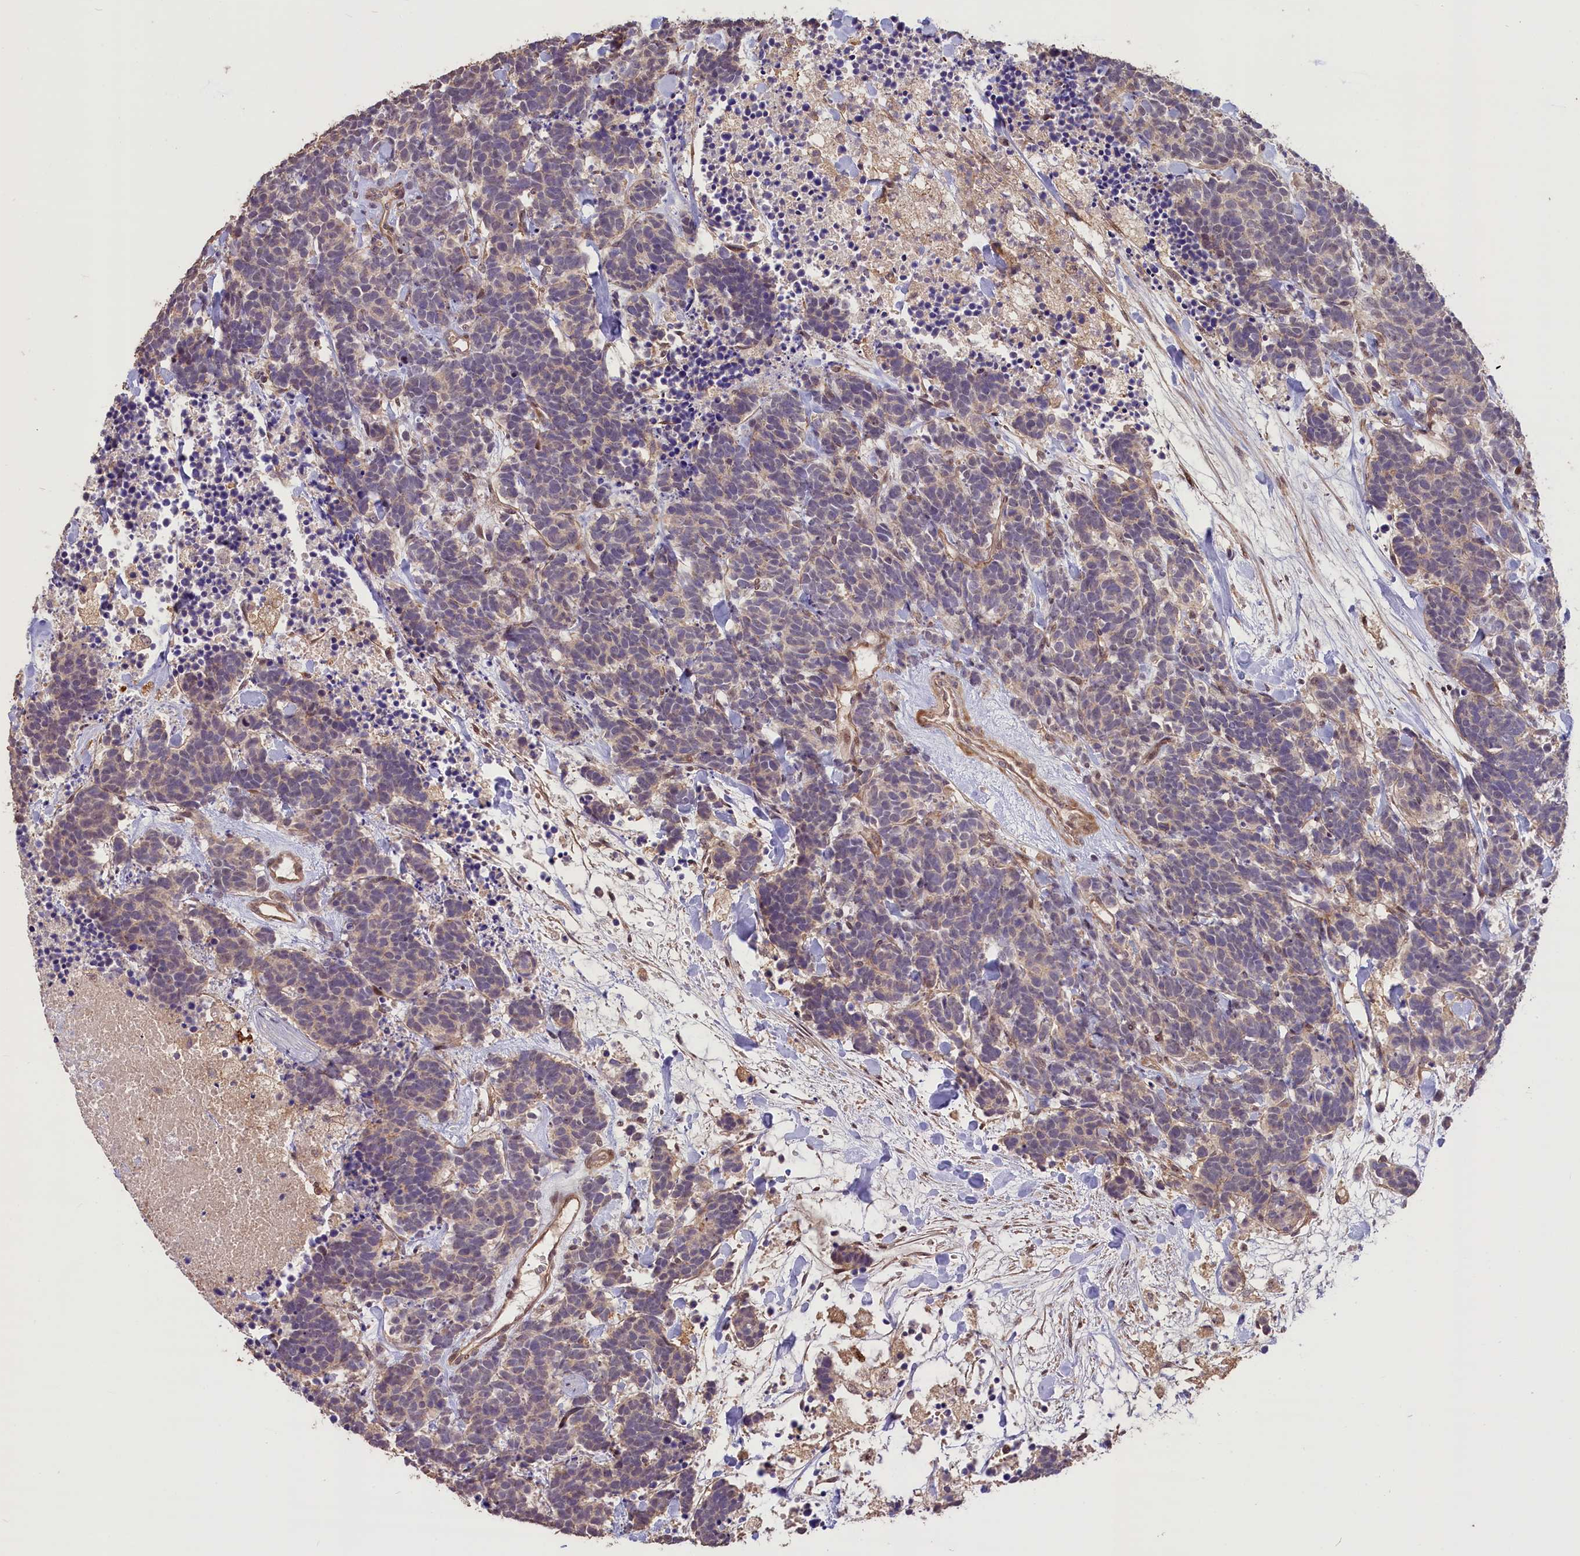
{"staining": {"intensity": "negative", "quantity": "none", "location": "none"}, "tissue": "carcinoid", "cell_type": "Tumor cells", "image_type": "cancer", "snomed": [{"axis": "morphology", "description": "Carcinoma, NOS"}, {"axis": "morphology", "description": "Carcinoid, malignant, NOS"}, {"axis": "topography", "description": "Prostate"}], "caption": "A high-resolution micrograph shows immunohistochemistry staining of carcinoid, which displays no significant expression in tumor cells. The staining is performed using DAB brown chromogen with nuclei counter-stained in using hematoxylin.", "gene": "FUZ", "patient": {"sex": "male", "age": 57}}